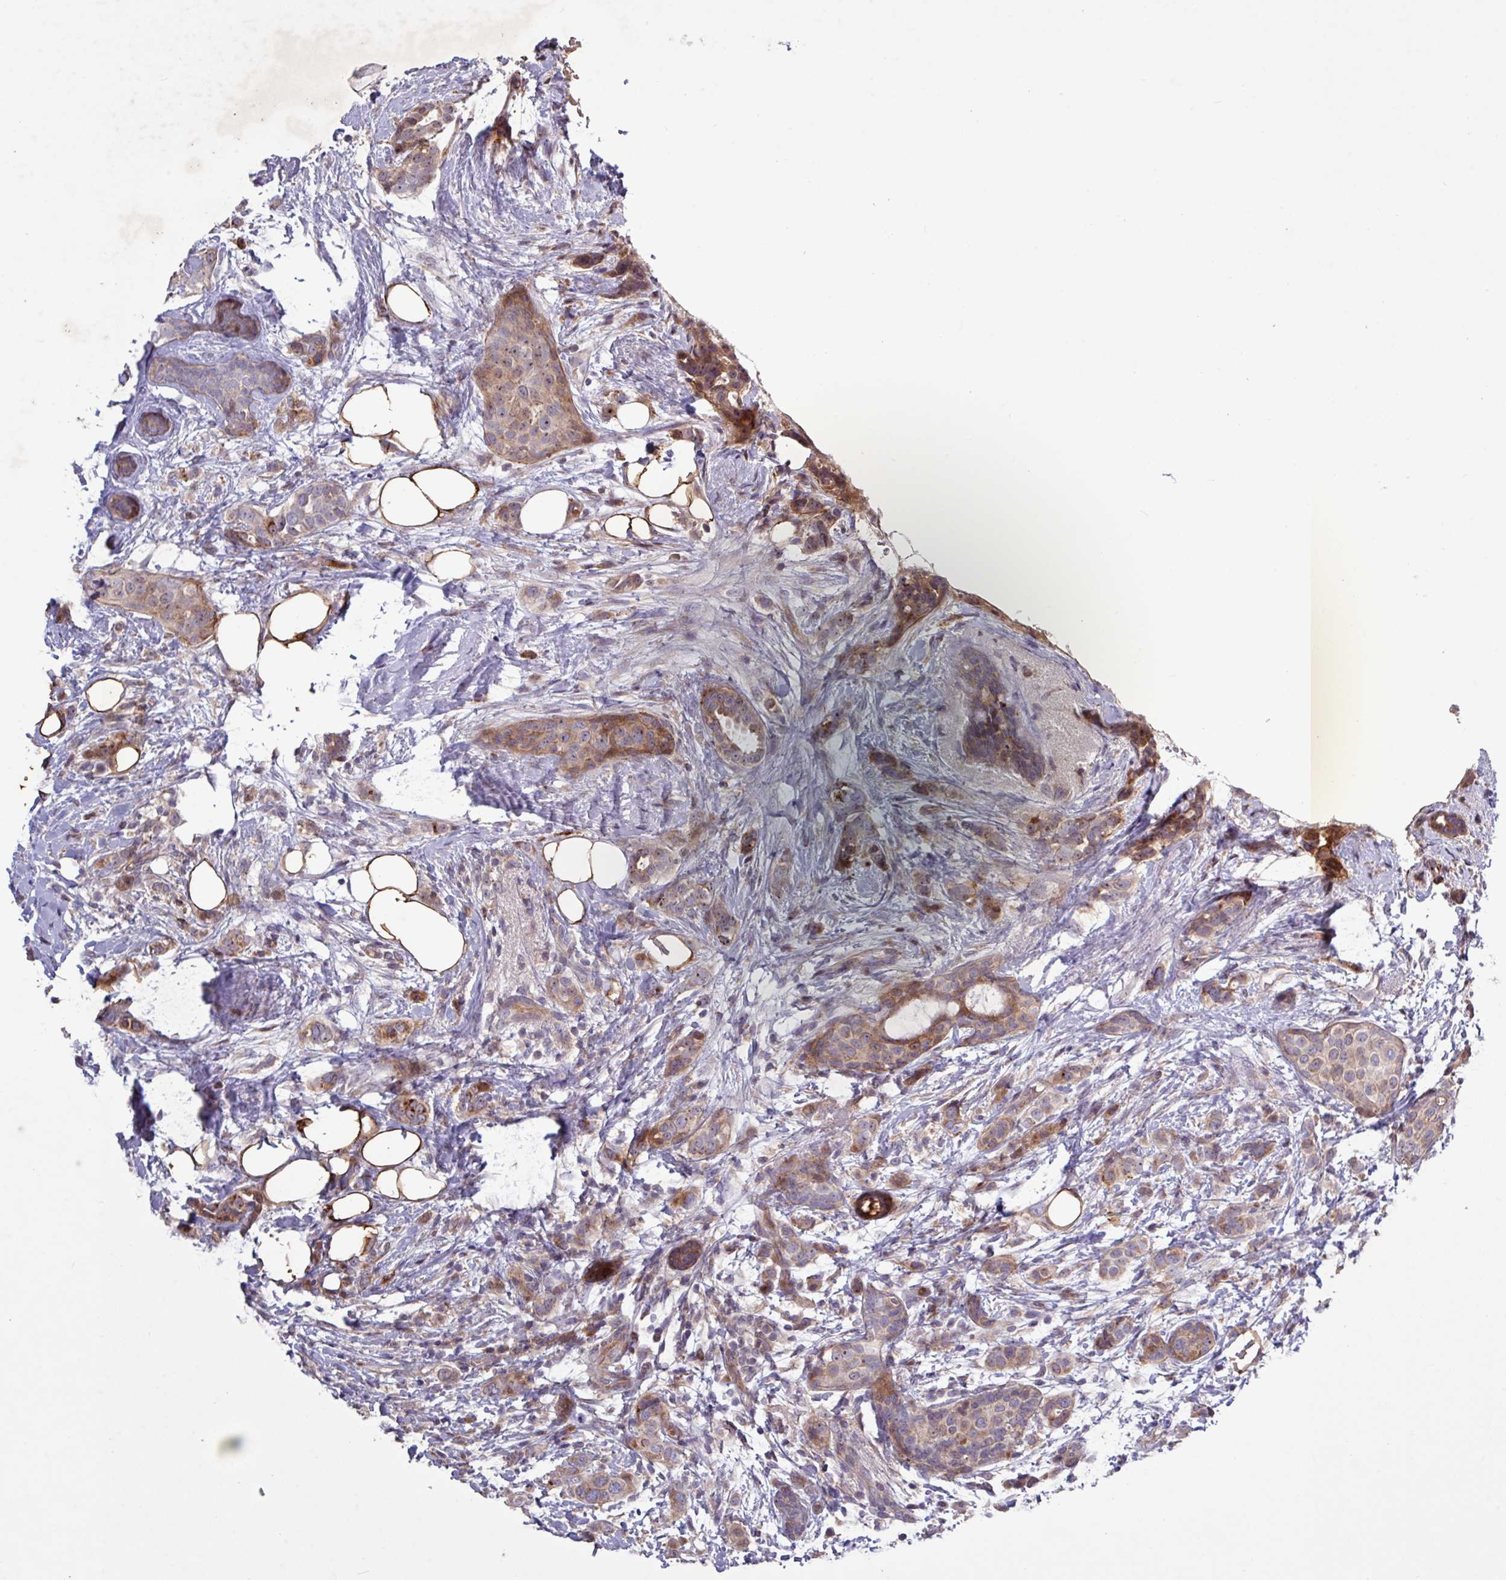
{"staining": {"intensity": "moderate", "quantity": "<25%", "location": "cytoplasmic/membranous"}, "tissue": "breast cancer", "cell_type": "Tumor cells", "image_type": "cancer", "snomed": [{"axis": "morphology", "description": "Lobular carcinoma"}, {"axis": "topography", "description": "Breast"}], "caption": "Human breast cancer stained for a protein (brown) demonstrates moderate cytoplasmic/membranous positive positivity in about <25% of tumor cells.", "gene": "TNFSF12", "patient": {"sex": "female", "age": 51}}